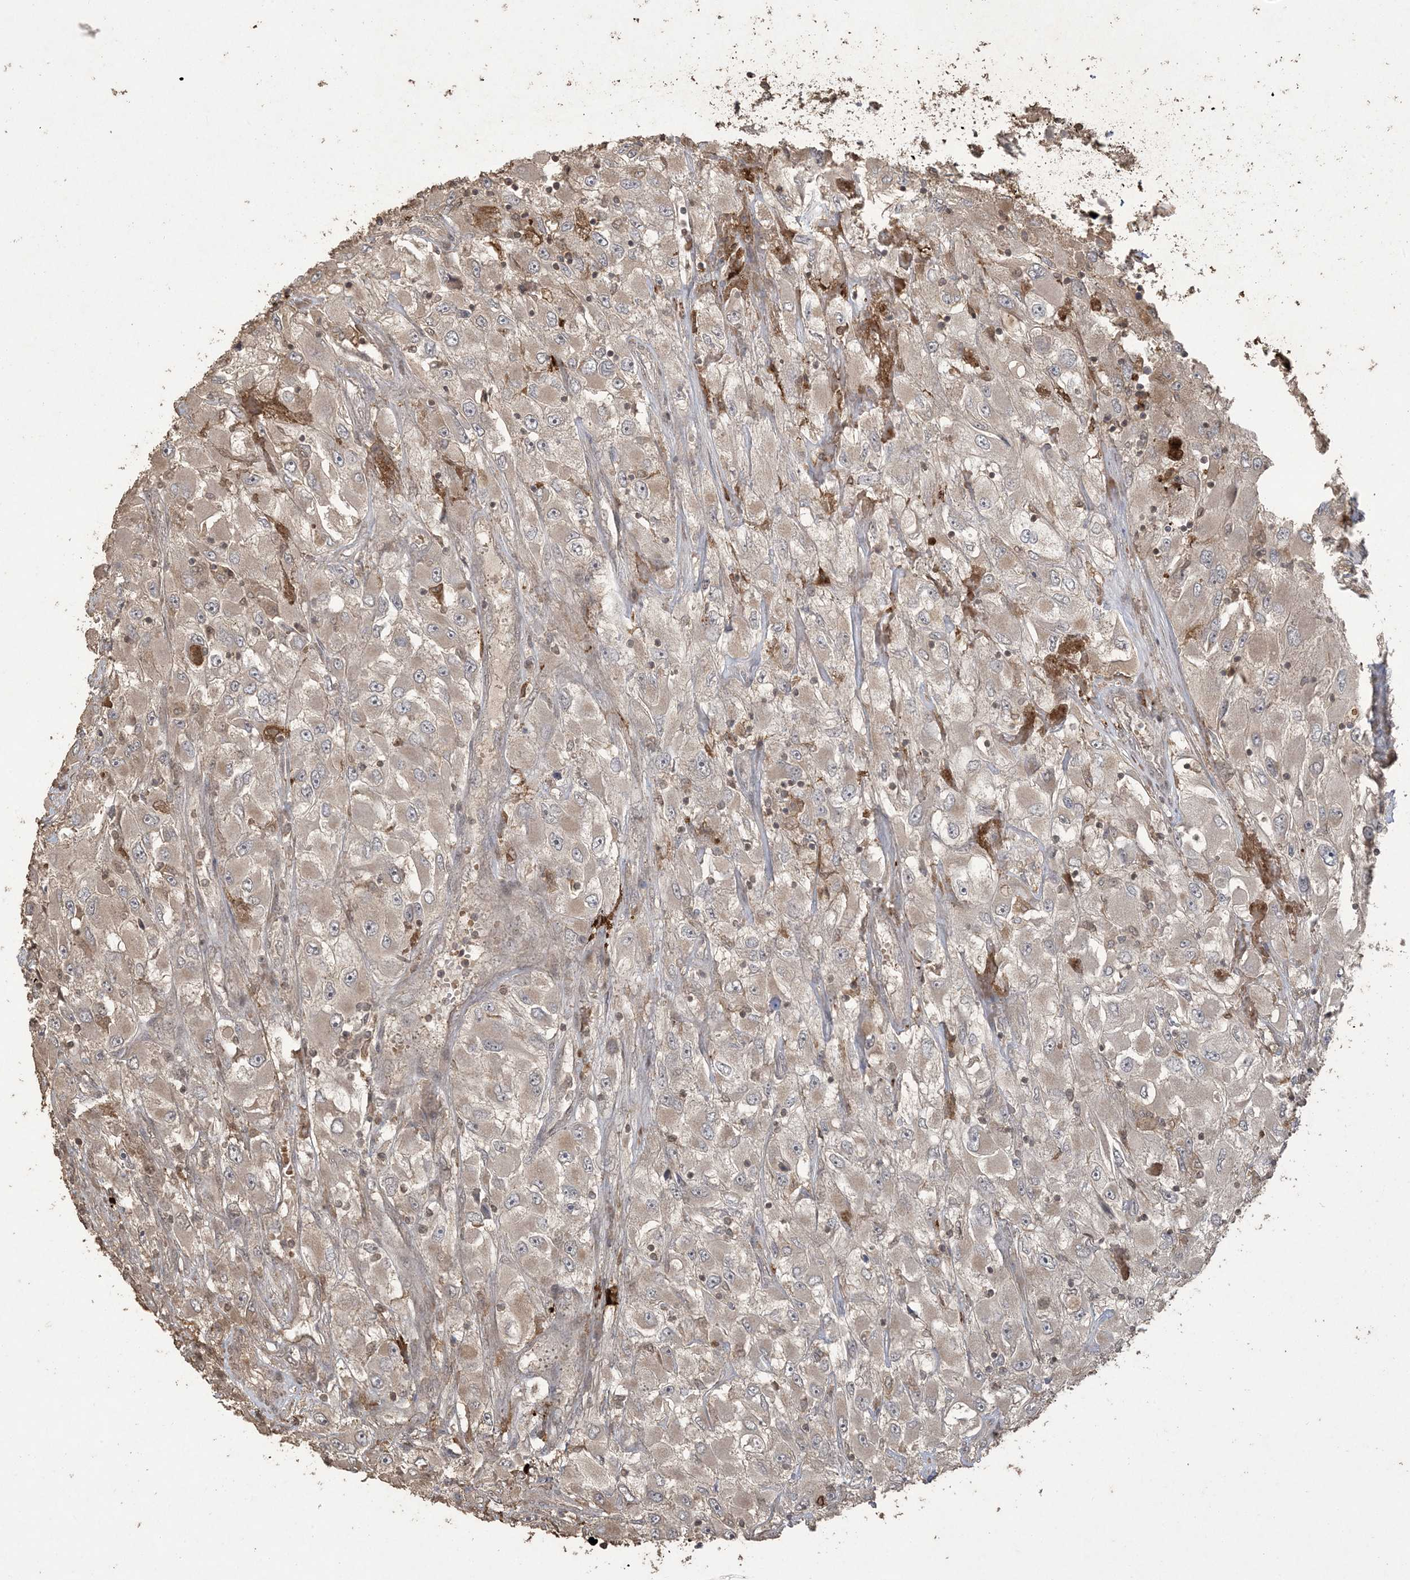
{"staining": {"intensity": "weak", "quantity": "25%-75%", "location": "cytoplasmic/membranous"}, "tissue": "renal cancer", "cell_type": "Tumor cells", "image_type": "cancer", "snomed": [{"axis": "morphology", "description": "Adenocarcinoma, NOS"}, {"axis": "topography", "description": "Kidney"}], "caption": "Protein staining displays weak cytoplasmic/membranous positivity in about 25%-75% of tumor cells in renal cancer (adenocarcinoma).", "gene": "EFCAB8", "patient": {"sex": "female", "age": 52}}